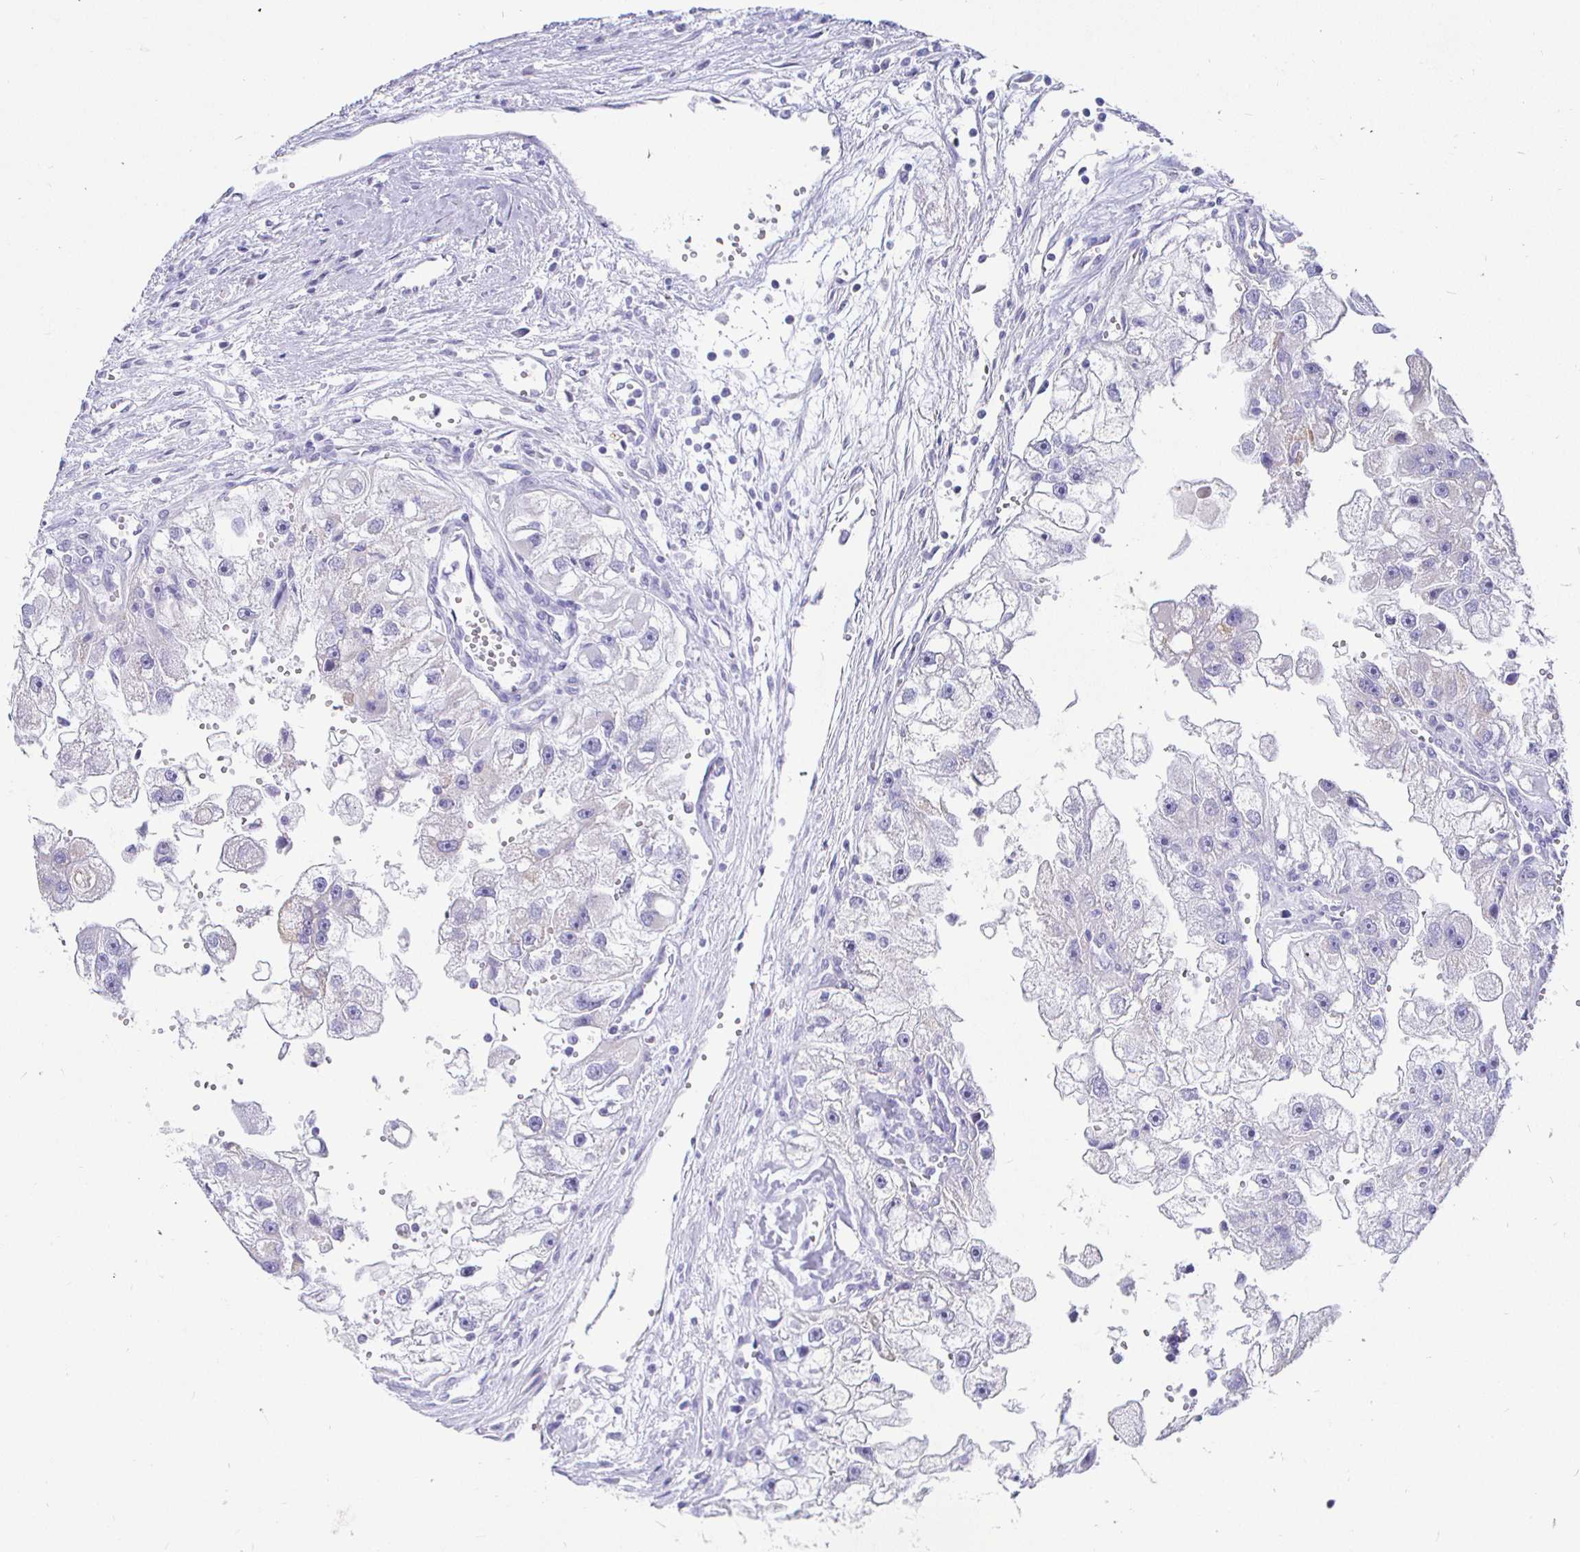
{"staining": {"intensity": "negative", "quantity": "none", "location": "none"}, "tissue": "renal cancer", "cell_type": "Tumor cells", "image_type": "cancer", "snomed": [{"axis": "morphology", "description": "Adenocarcinoma, NOS"}, {"axis": "topography", "description": "Kidney"}], "caption": "Micrograph shows no significant protein staining in tumor cells of adenocarcinoma (renal). Brightfield microscopy of immunohistochemistry (IHC) stained with DAB (3,3'-diaminobenzidine) (brown) and hematoxylin (blue), captured at high magnification.", "gene": "CR2", "patient": {"sex": "male", "age": 63}}